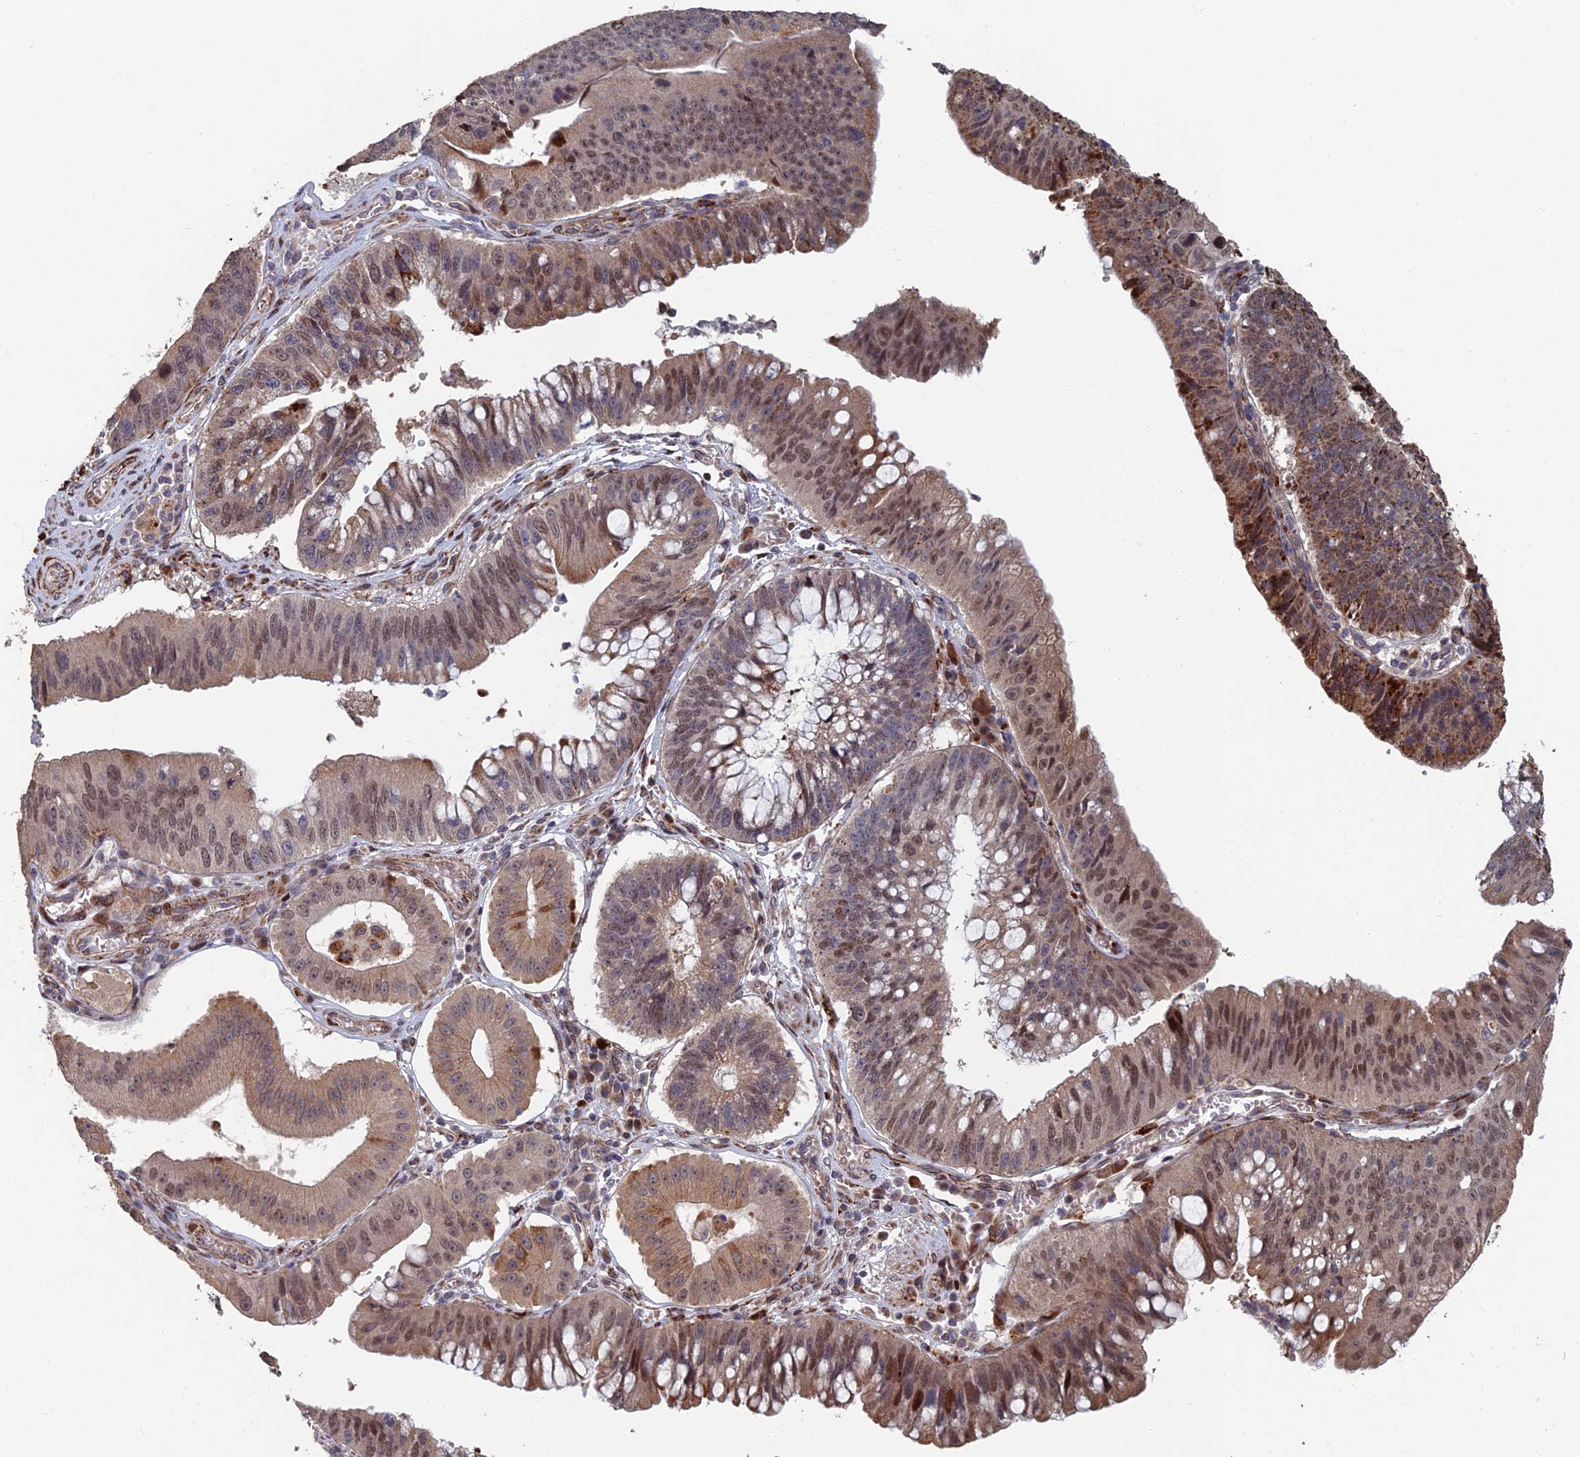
{"staining": {"intensity": "moderate", "quantity": "25%-75%", "location": "cytoplasmic/membranous,nuclear"}, "tissue": "stomach cancer", "cell_type": "Tumor cells", "image_type": "cancer", "snomed": [{"axis": "morphology", "description": "Adenocarcinoma, NOS"}, {"axis": "topography", "description": "Stomach"}], "caption": "Stomach cancer (adenocarcinoma) was stained to show a protein in brown. There is medium levels of moderate cytoplasmic/membranous and nuclear staining in about 25%-75% of tumor cells.", "gene": "GTF2IRD1", "patient": {"sex": "male", "age": 59}}